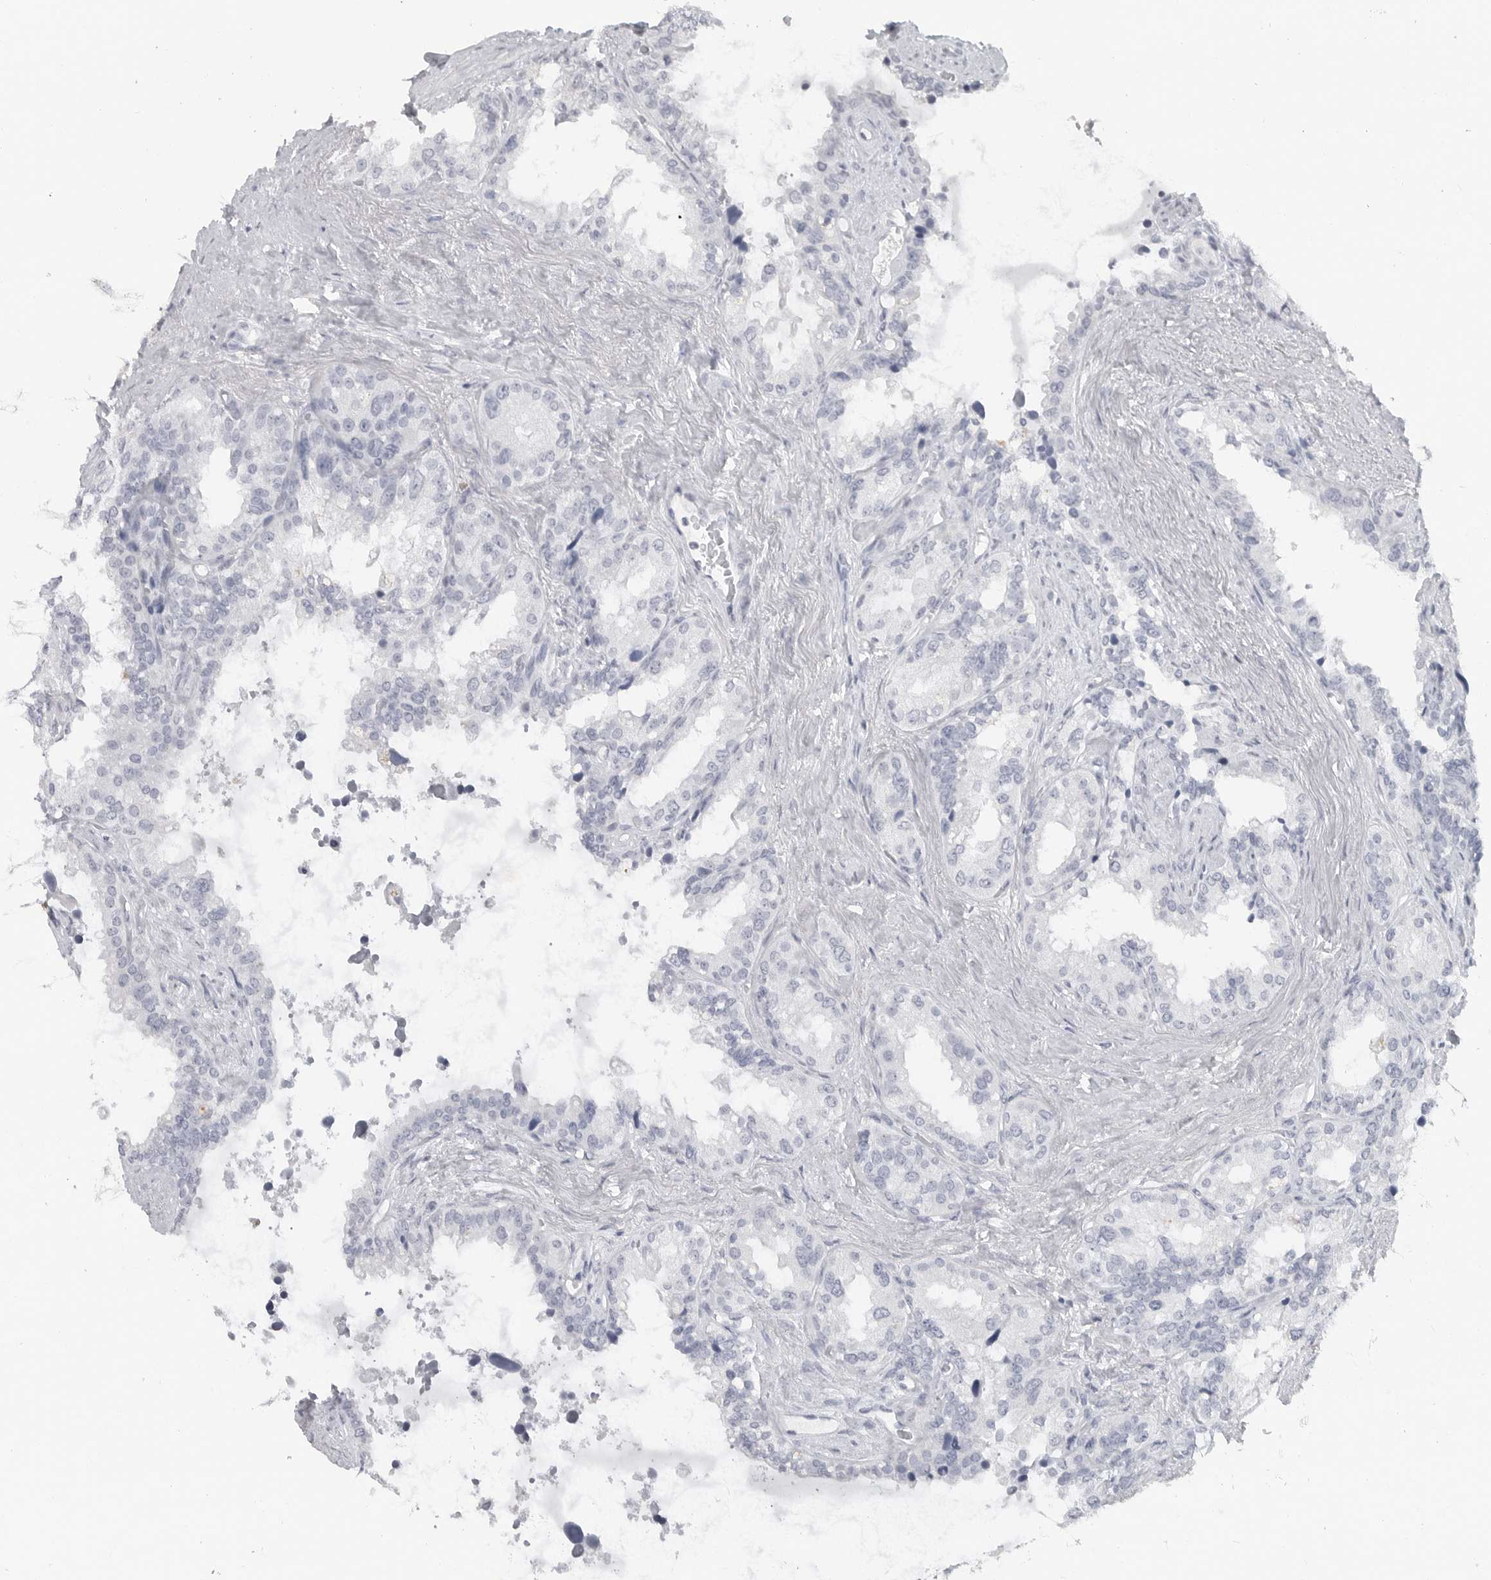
{"staining": {"intensity": "negative", "quantity": "none", "location": "none"}, "tissue": "seminal vesicle", "cell_type": "Glandular cells", "image_type": "normal", "snomed": [{"axis": "morphology", "description": "Normal tissue, NOS"}, {"axis": "topography", "description": "Seminal veicle"}], "caption": "IHC photomicrograph of unremarkable seminal vesicle stained for a protein (brown), which shows no positivity in glandular cells.", "gene": "LY6D", "patient": {"sex": "male", "age": 80}}